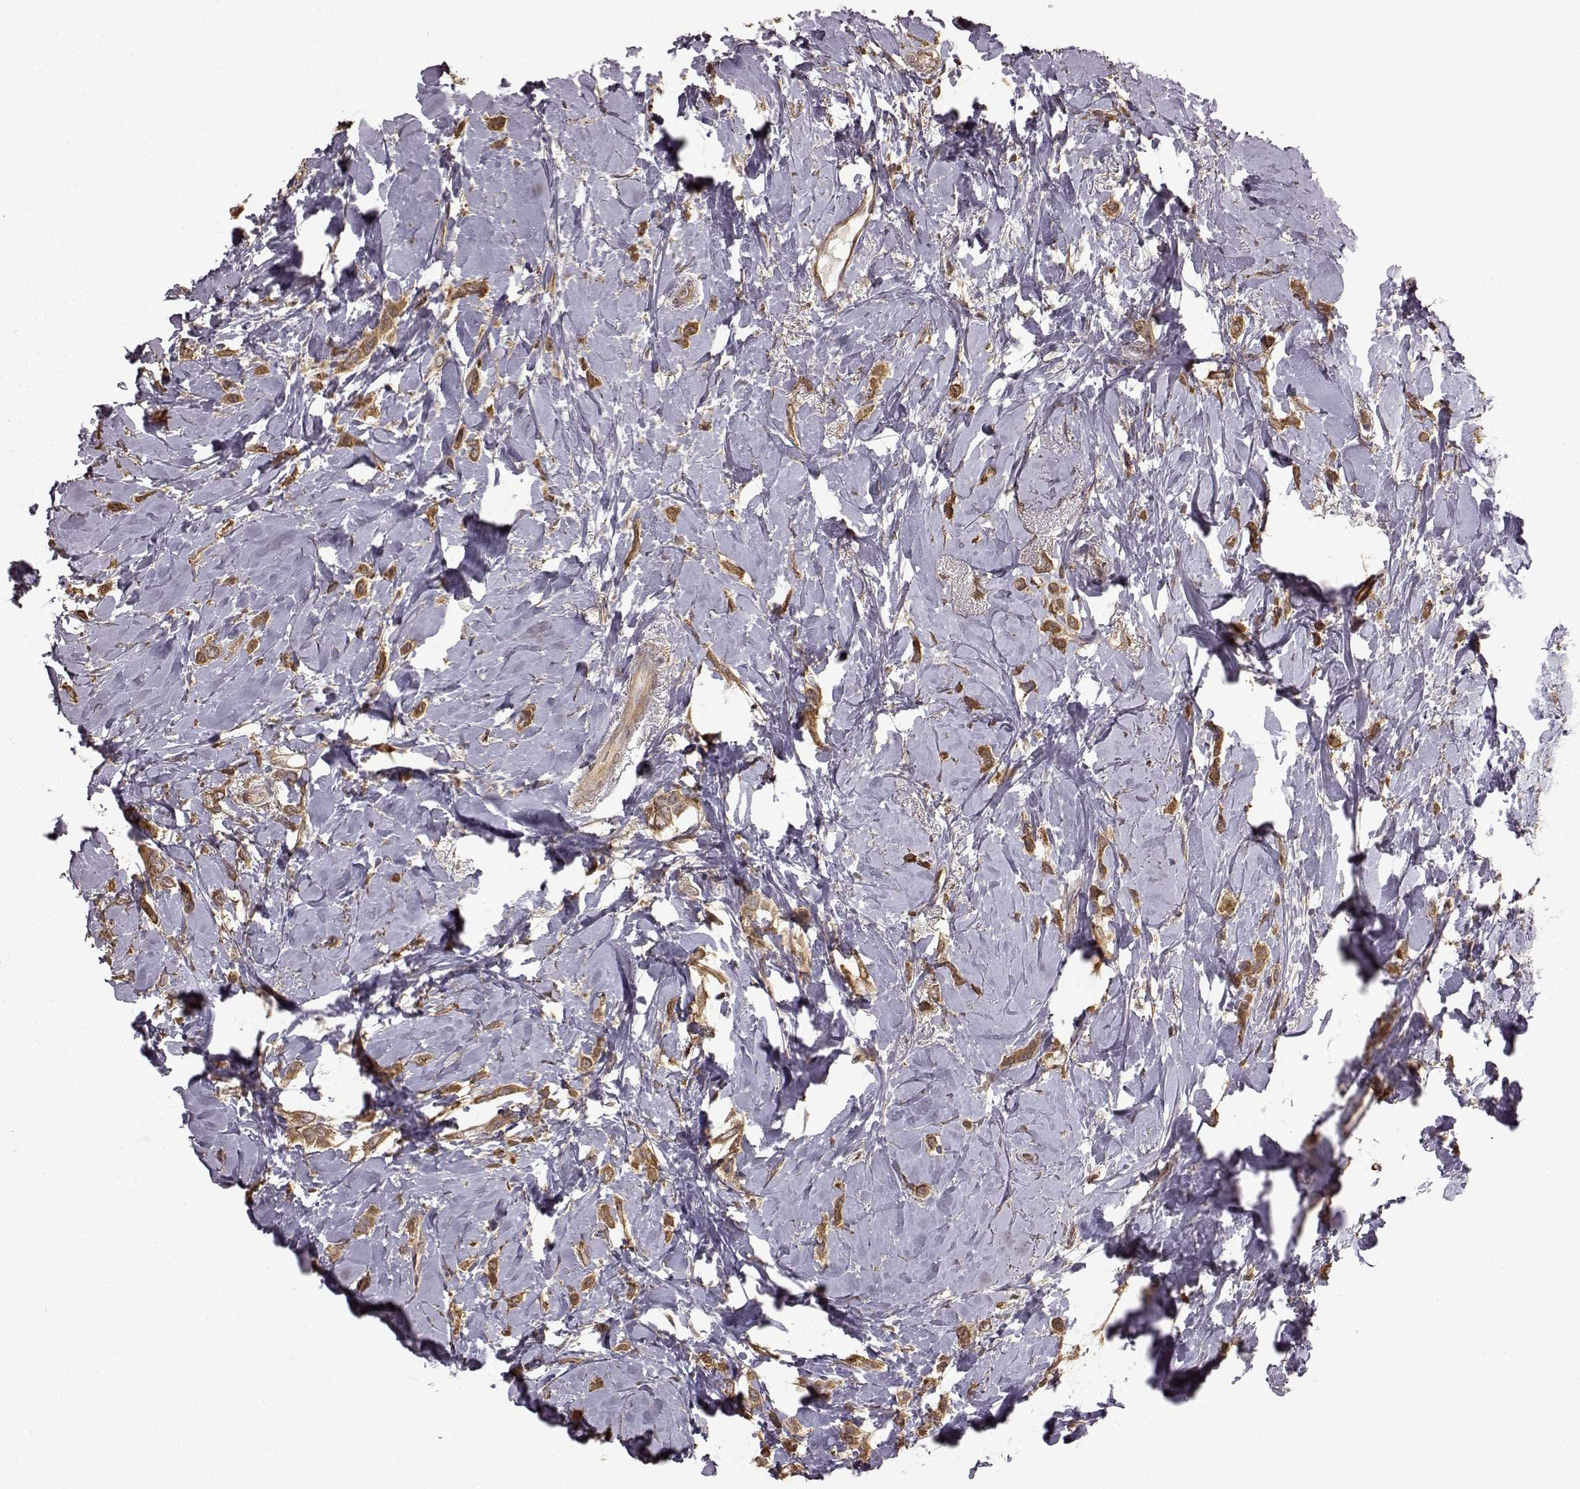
{"staining": {"intensity": "strong", "quantity": ">75%", "location": "cytoplasmic/membranous"}, "tissue": "breast cancer", "cell_type": "Tumor cells", "image_type": "cancer", "snomed": [{"axis": "morphology", "description": "Lobular carcinoma"}, {"axis": "topography", "description": "Breast"}], "caption": "About >75% of tumor cells in human breast cancer (lobular carcinoma) exhibit strong cytoplasmic/membranous protein expression as visualized by brown immunohistochemical staining.", "gene": "NME1-NME2", "patient": {"sex": "female", "age": 66}}